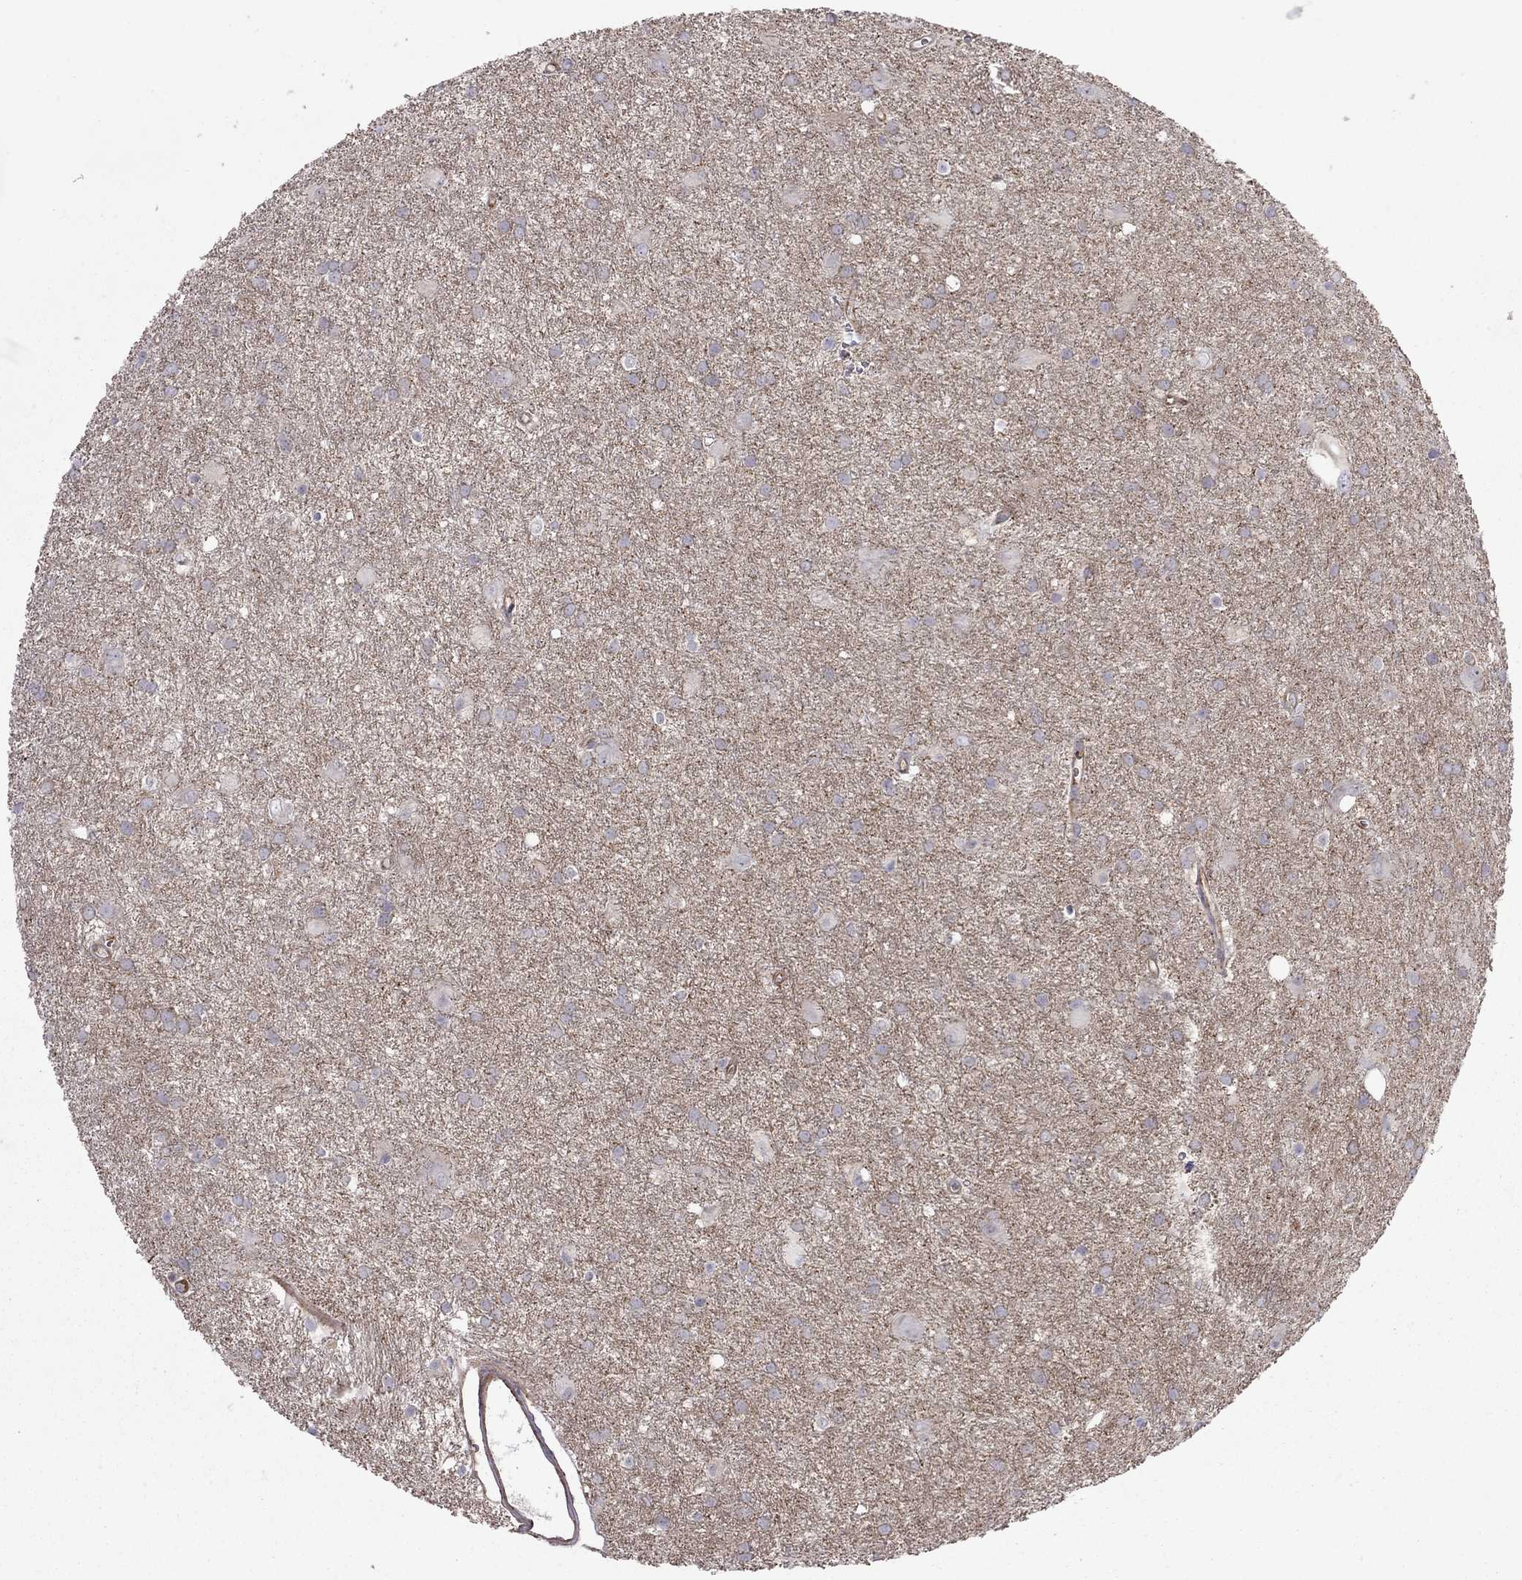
{"staining": {"intensity": "negative", "quantity": "none", "location": "none"}, "tissue": "glioma", "cell_type": "Tumor cells", "image_type": "cancer", "snomed": [{"axis": "morphology", "description": "Glioma, malignant, Low grade"}, {"axis": "topography", "description": "Brain"}], "caption": "This is a histopathology image of immunohistochemistry staining of malignant low-grade glioma, which shows no positivity in tumor cells.", "gene": "EIF4E3", "patient": {"sex": "male", "age": 58}}